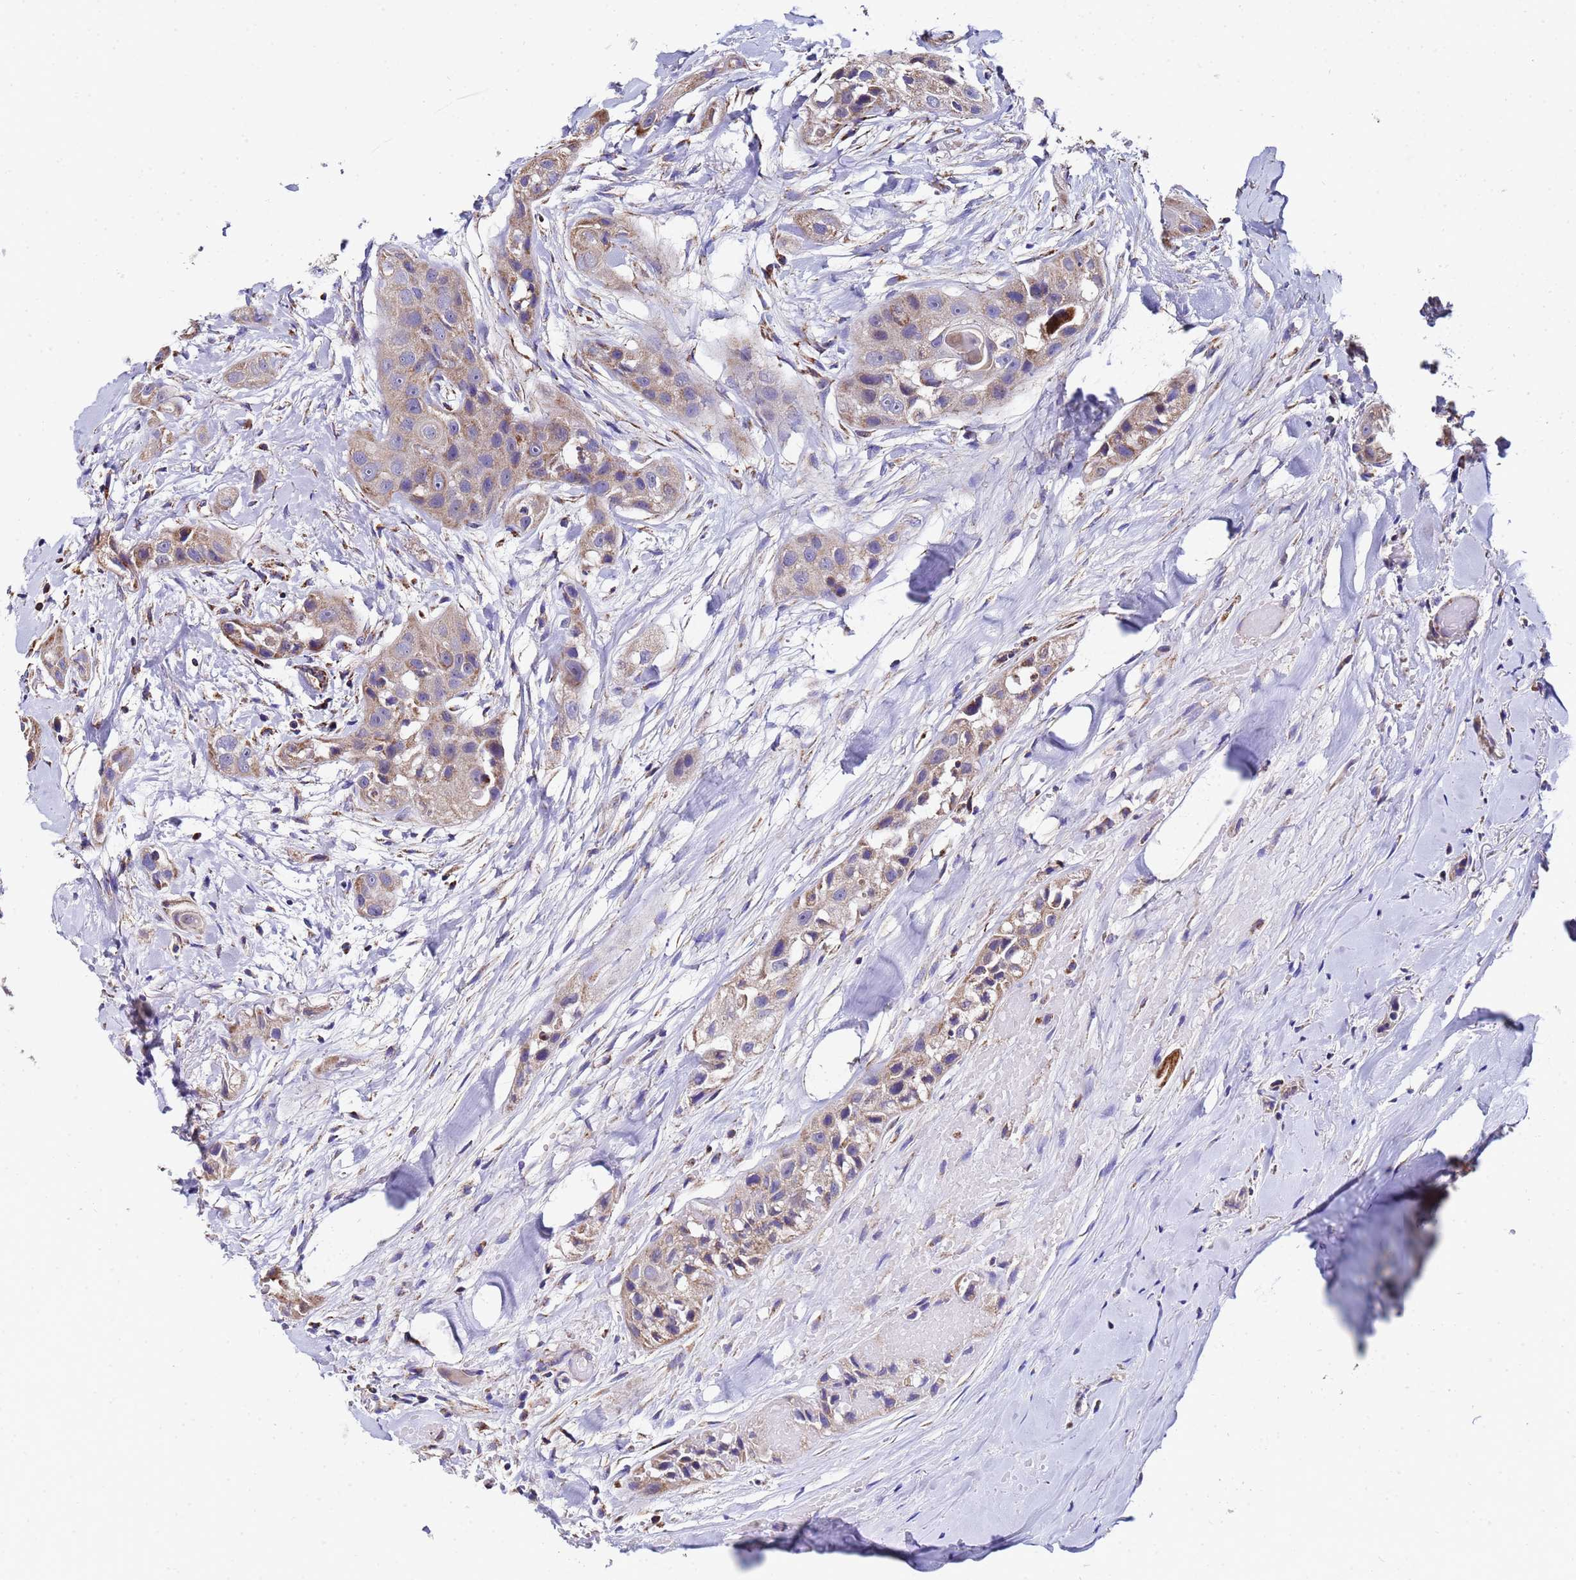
{"staining": {"intensity": "weak", "quantity": ">75%", "location": "cytoplasmic/membranous"}, "tissue": "head and neck cancer", "cell_type": "Tumor cells", "image_type": "cancer", "snomed": [{"axis": "morphology", "description": "Normal tissue, NOS"}, {"axis": "morphology", "description": "Squamous cell carcinoma, NOS"}, {"axis": "topography", "description": "Skeletal muscle"}, {"axis": "topography", "description": "Head-Neck"}], "caption": "There is low levels of weak cytoplasmic/membranous expression in tumor cells of squamous cell carcinoma (head and neck), as demonstrated by immunohistochemical staining (brown color).", "gene": "MRPS12", "patient": {"sex": "male", "age": 51}}